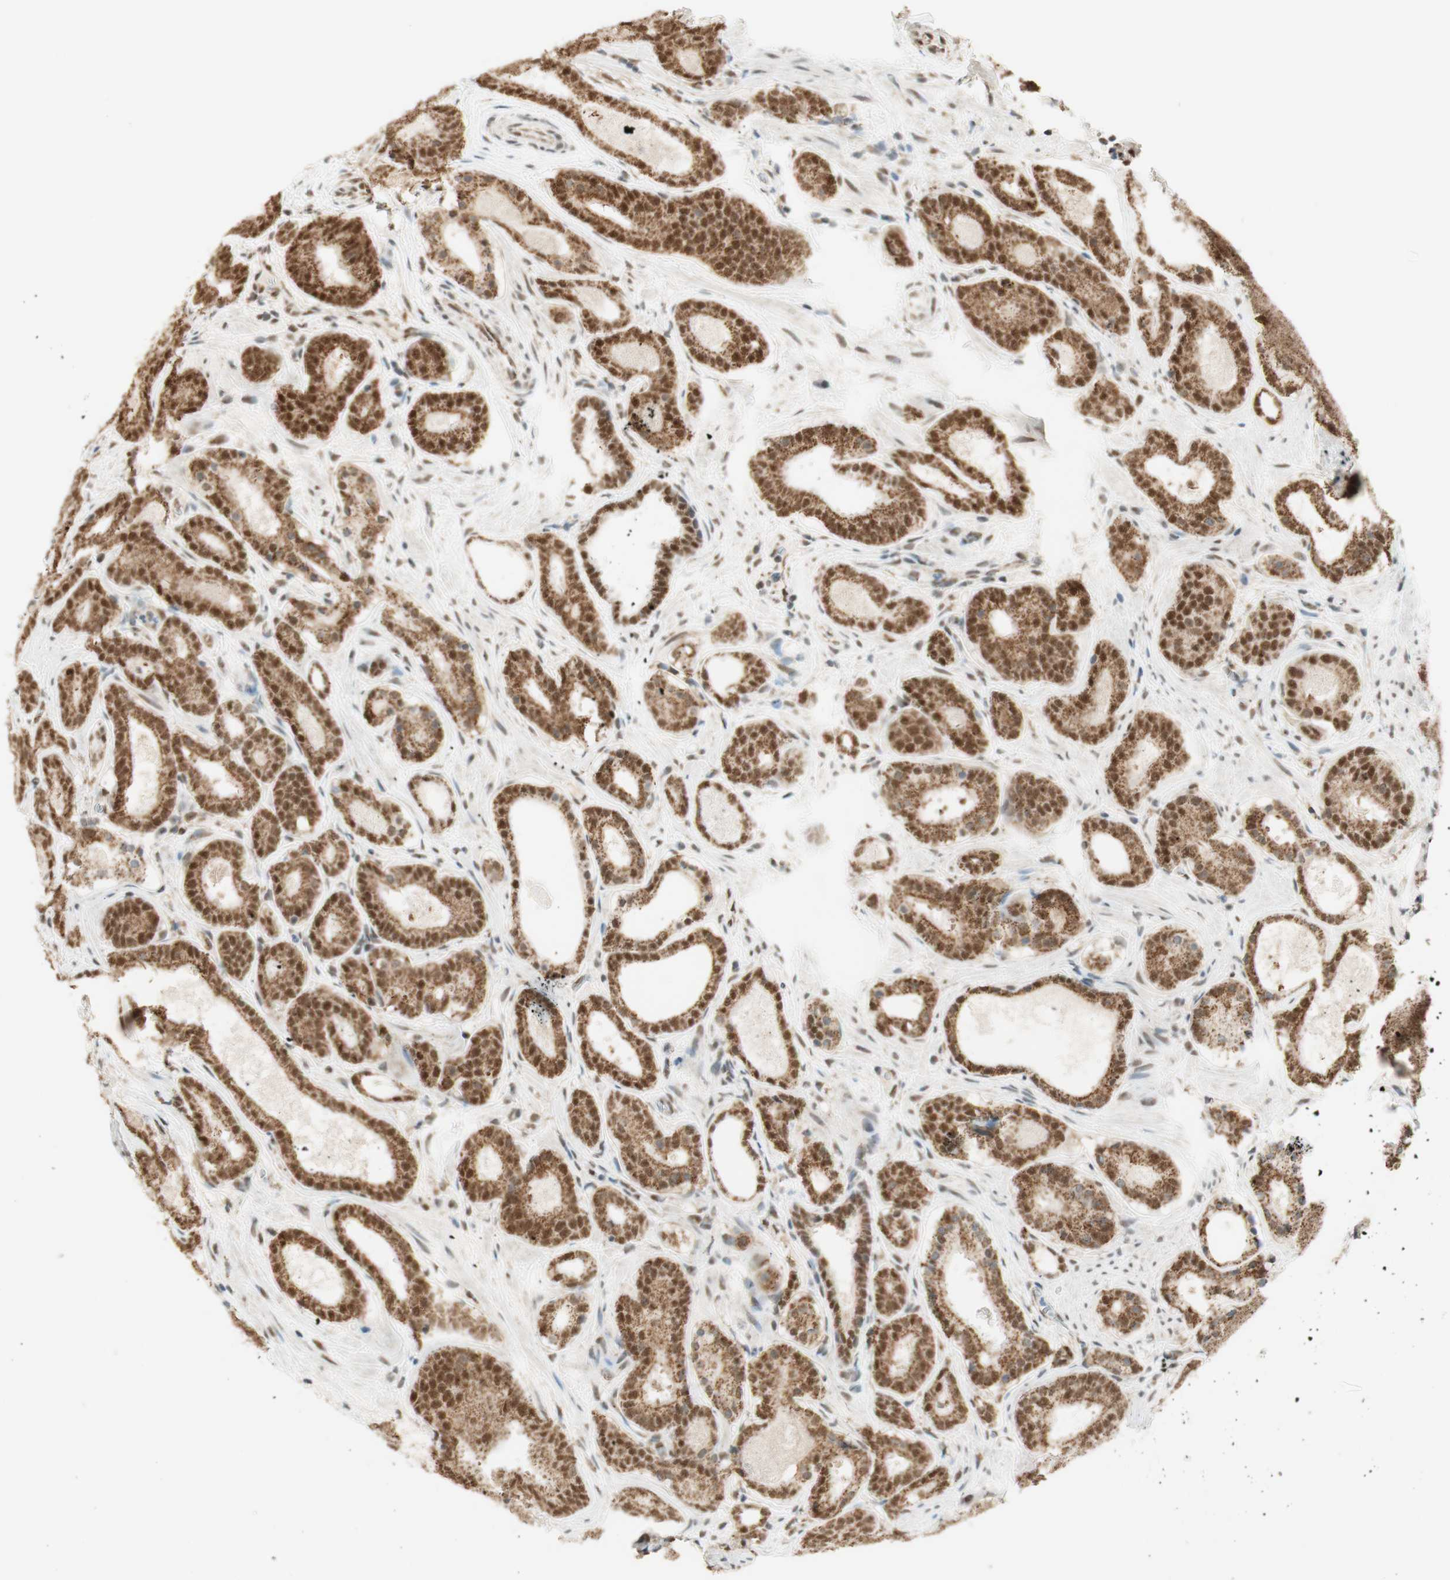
{"staining": {"intensity": "strong", "quantity": ">75%", "location": "cytoplasmic/membranous,nuclear"}, "tissue": "prostate cancer", "cell_type": "Tumor cells", "image_type": "cancer", "snomed": [{"axis": "morphology", "description": "Adenocarcinoma, Low grade"}, {"axis": "topography", "description": "Prostate"}], "caption": "Immunohistochemistry of human prostate cancer (low-grade adenocarcinoma) displays high levels of strong cytoplasmic/membranous and nuclear expression in about >75% of tumor cells. Ihc stains the protein of interest in brown and the nuclei are stained blue.", "gene": "ZNF782", "patient": {"sex": "male", "age": 69}}